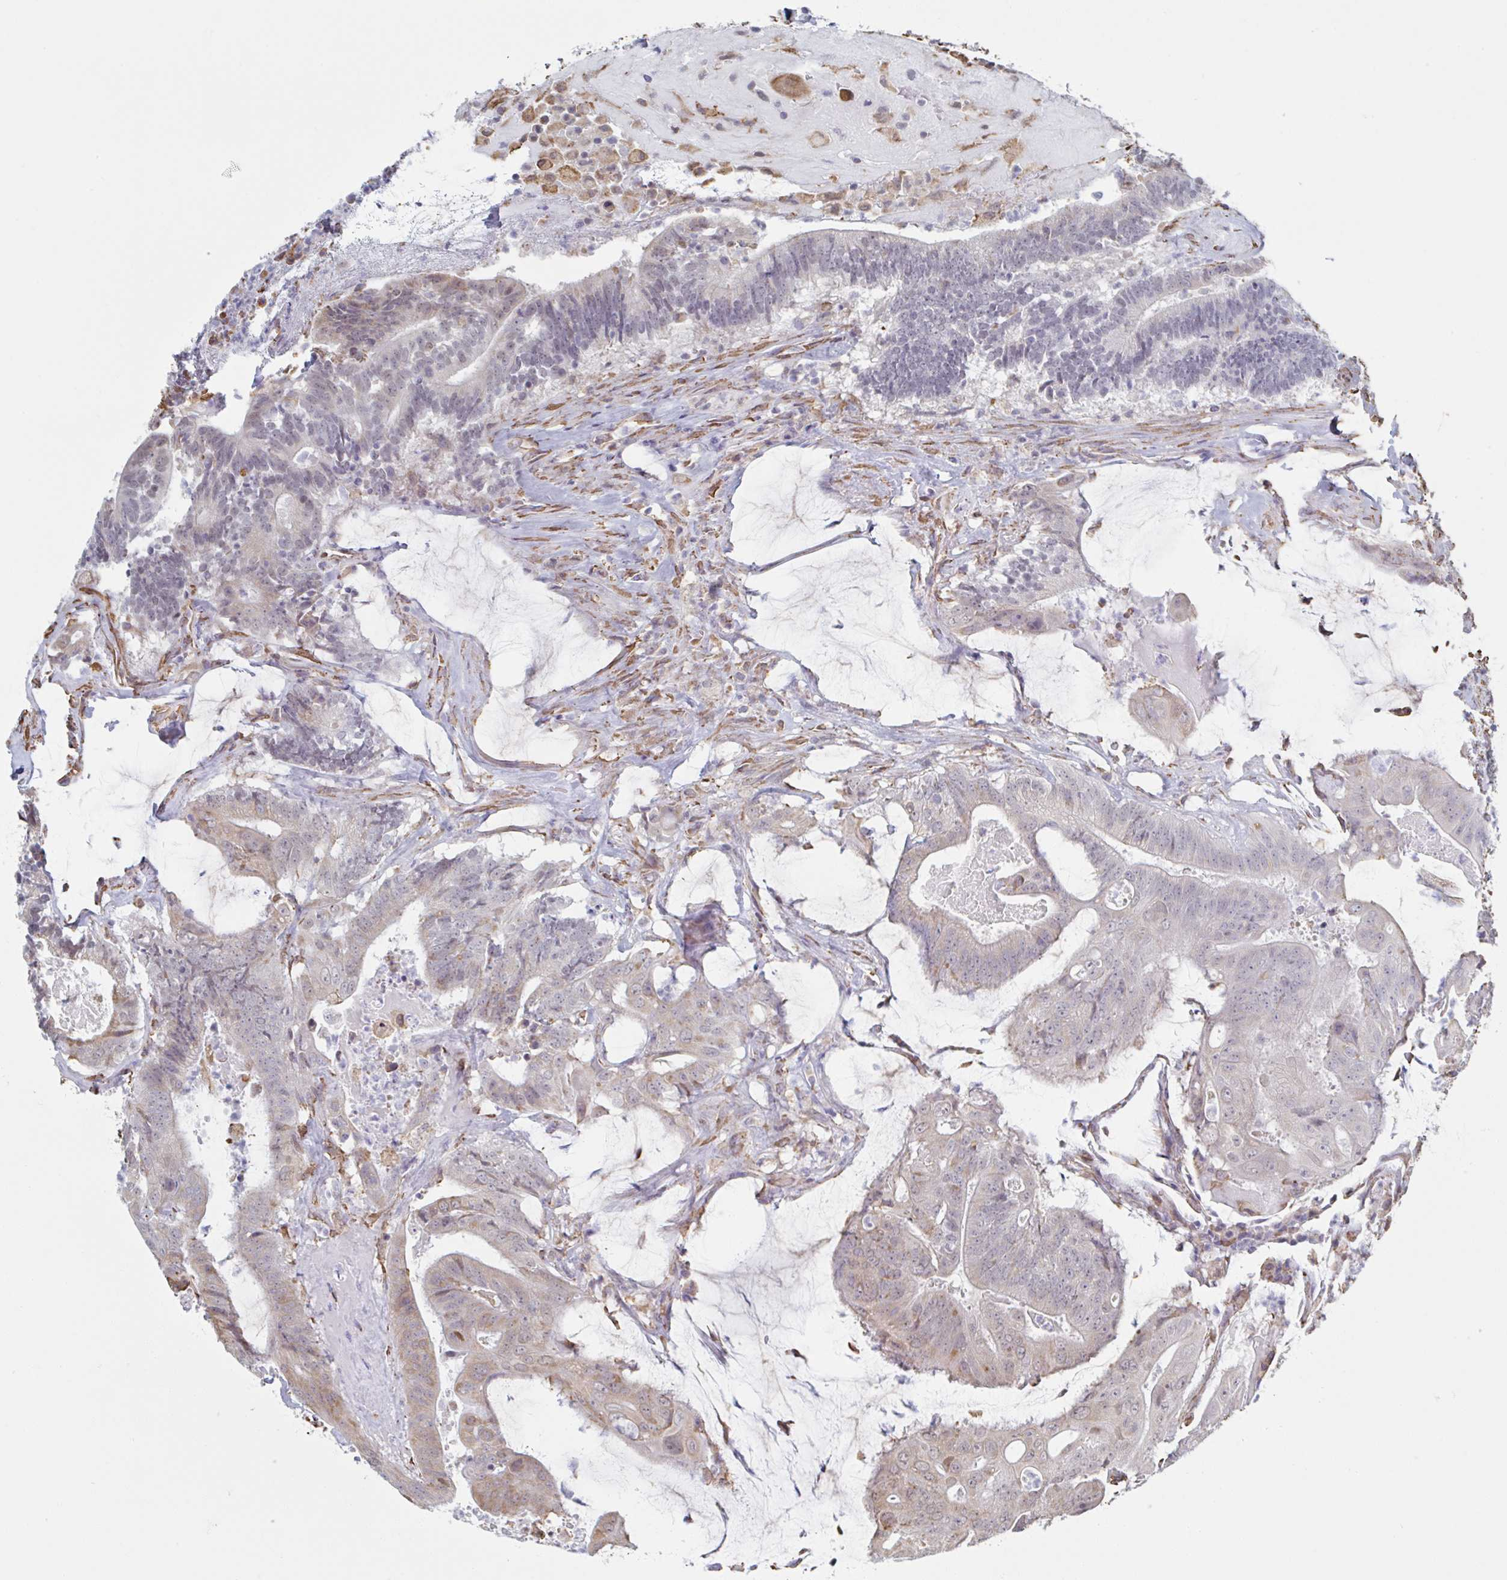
{"staining": {"intensity": "moderate", "quantity": "25%-75%", "location": "cytoplasmic/membranous"}, "tissue": "colorectal cancer", "cell_type": "Tumor cells", "image_type": "cancer", "snomed": [{"axis": "morphology", "description": "Adenocarcinoma, NOS"}, {"axis": "topography", "description": "Colon"}], "caption": "IHC photomicrograph of neoplastic tissue: human colorectal cancer stained using immunohistochemistry (IHC) reveals medium levels of moderate protein expression localized specifically in the cytoplasmic/membranous of tumor cells, appearing as a cytoplasmic/membranous brown color.", "gene": "RAB5IF", "patient": {"sex": "female", "age": 43}}